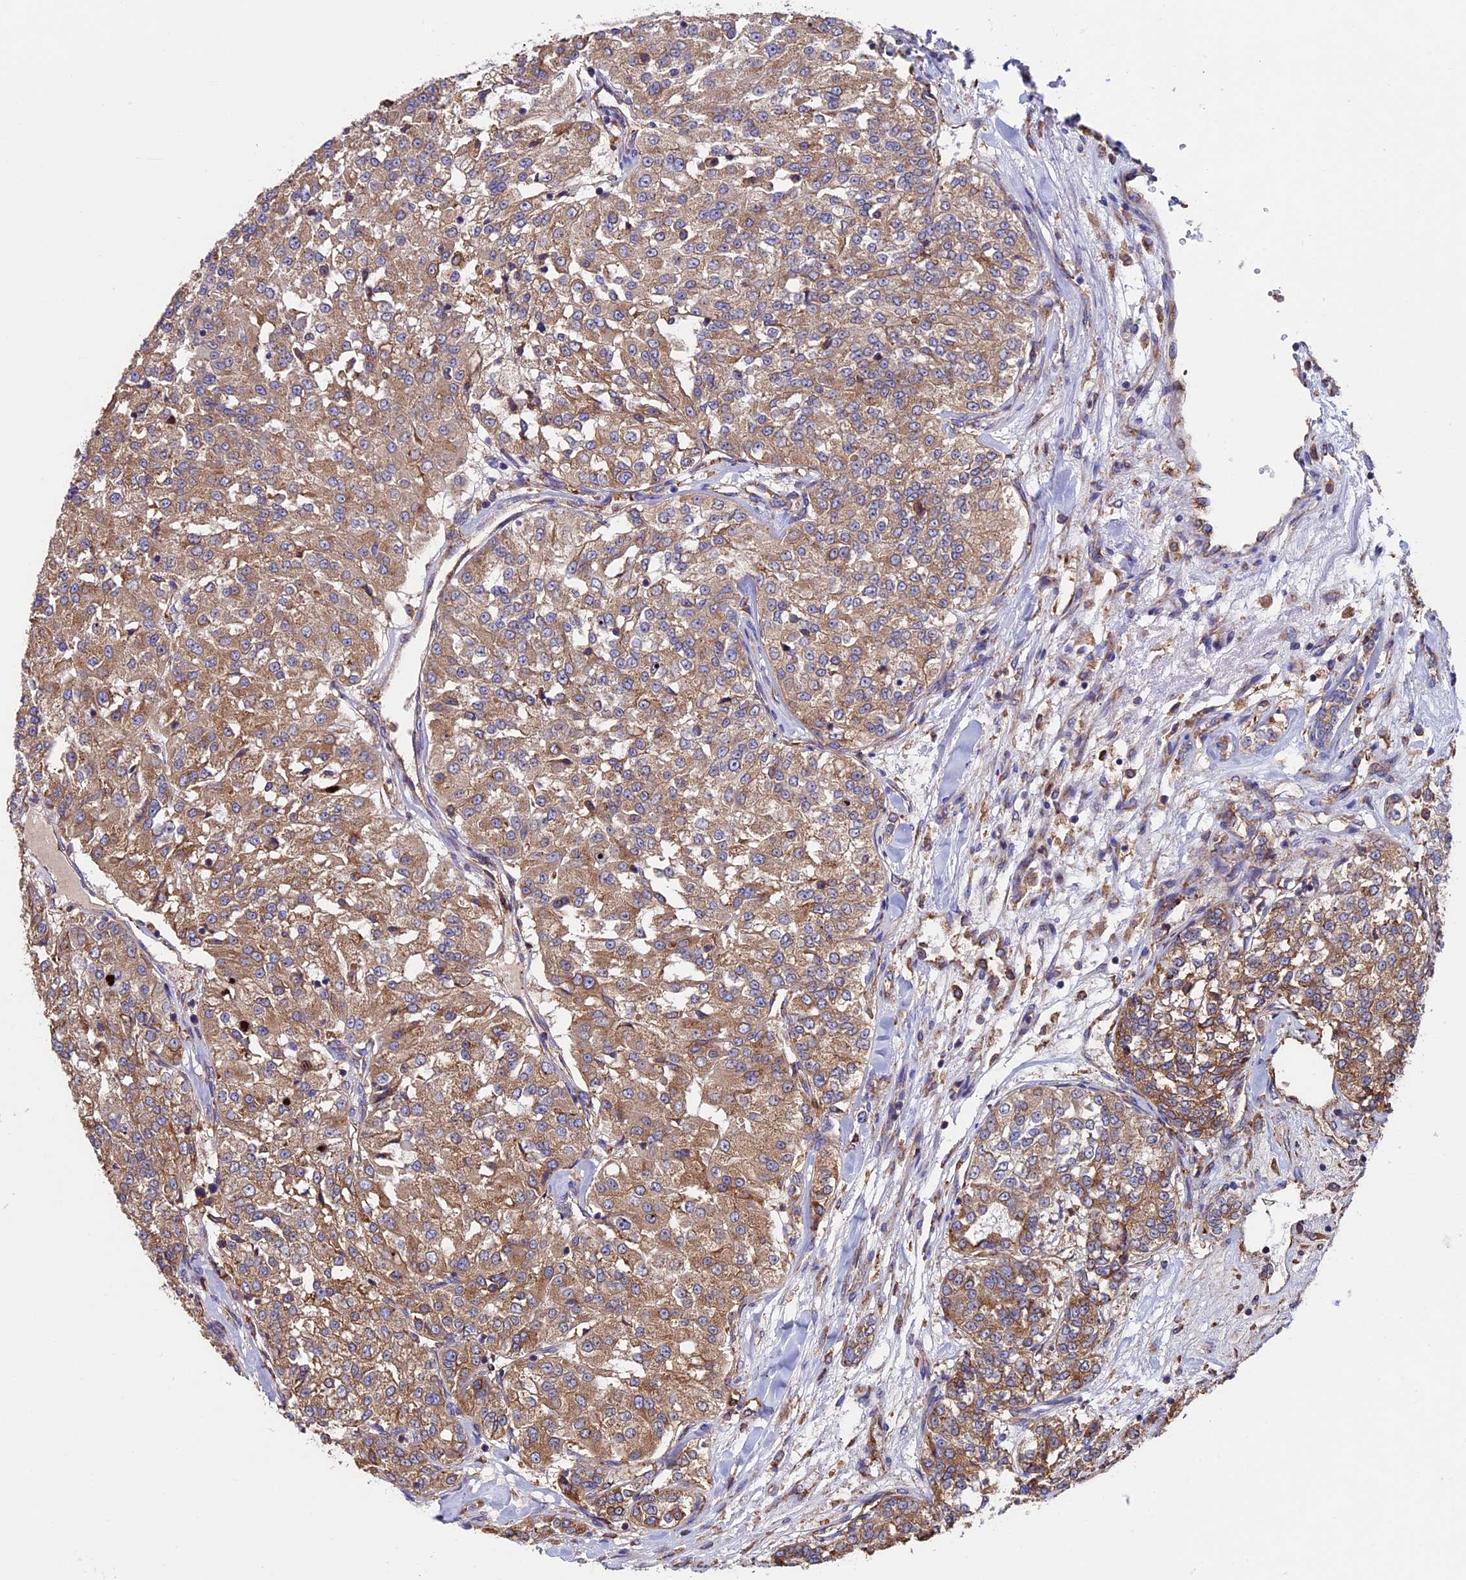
{"staining": {"intensity": "moderate", "quantity": ">75%", "location": "cytoplasmic/membranous"}, "tissue": "renal cancer", "cell_type": "Tumor cells", "image_type": "cancer", "snomed": [{"axis": "morphology", "description": "Adenocarcinoma, NOS"}, {"axis": "topography", "description": "Kidney"}], "caption": "Protein staining of adenocarcinoma (renal) tissue displays moderate cytoplasmic/membranous positivity in approximately >75% of tumor cells.", "gene": "BTBD3", "patient": {"sex": "female", "age": 63}}